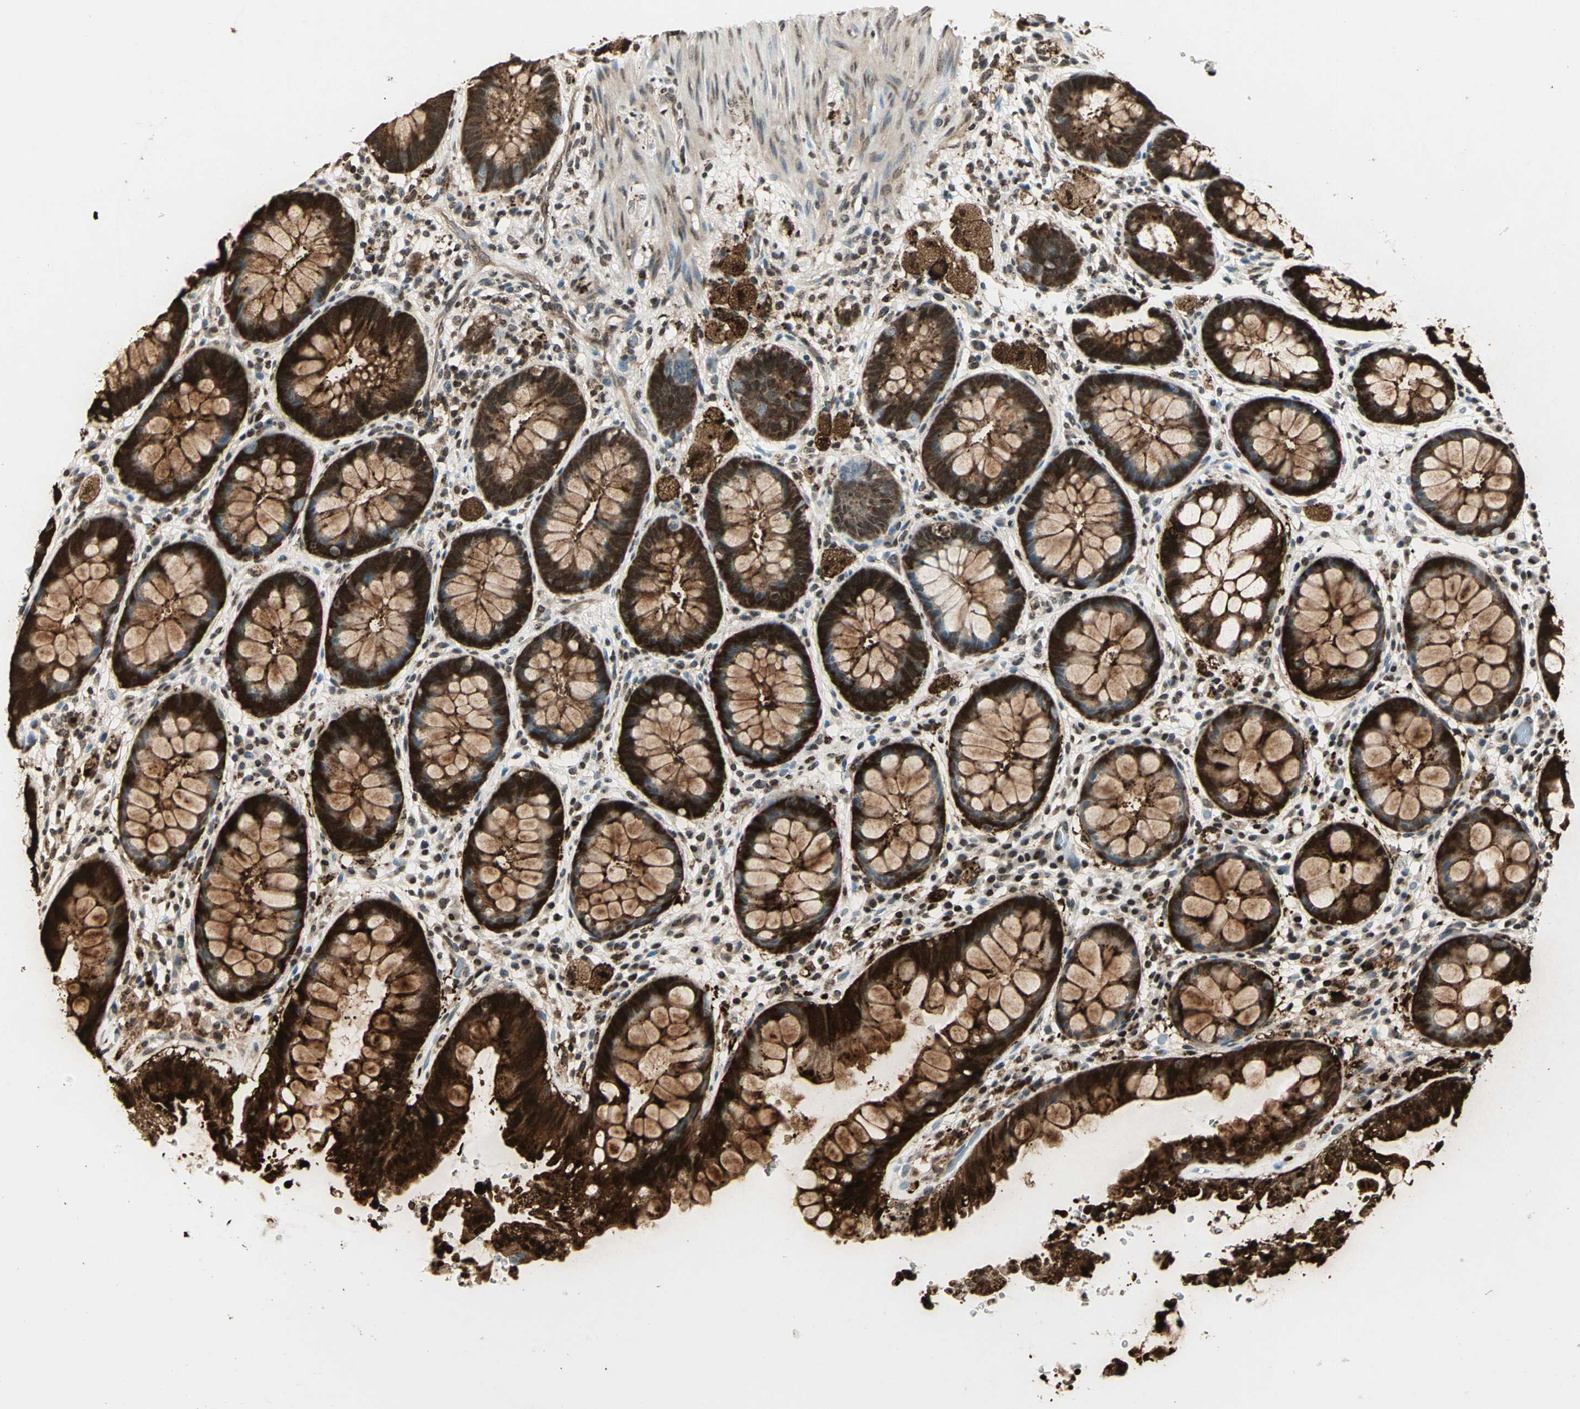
{"staining": {"intensity": "strong", "quantity": ">75%", "location": "cytoplasmic/membranous,nuclear"}, "tissue": "rectum", "cell_type": "Glandular cells", "image_type": "normal", "snomed": [{"axis": "morphology", "description": "Normal tissue, NOS"}, {"axis": "topography", "description": "Rectum"}], "caption": "A brown stain shows strong cytoplasmic/membranous,nuclear expression of a protein in glandular cells of unremarkable human rectum.", "gene": "LGALS3", "patient": {"sex": "female", "age": 46}}